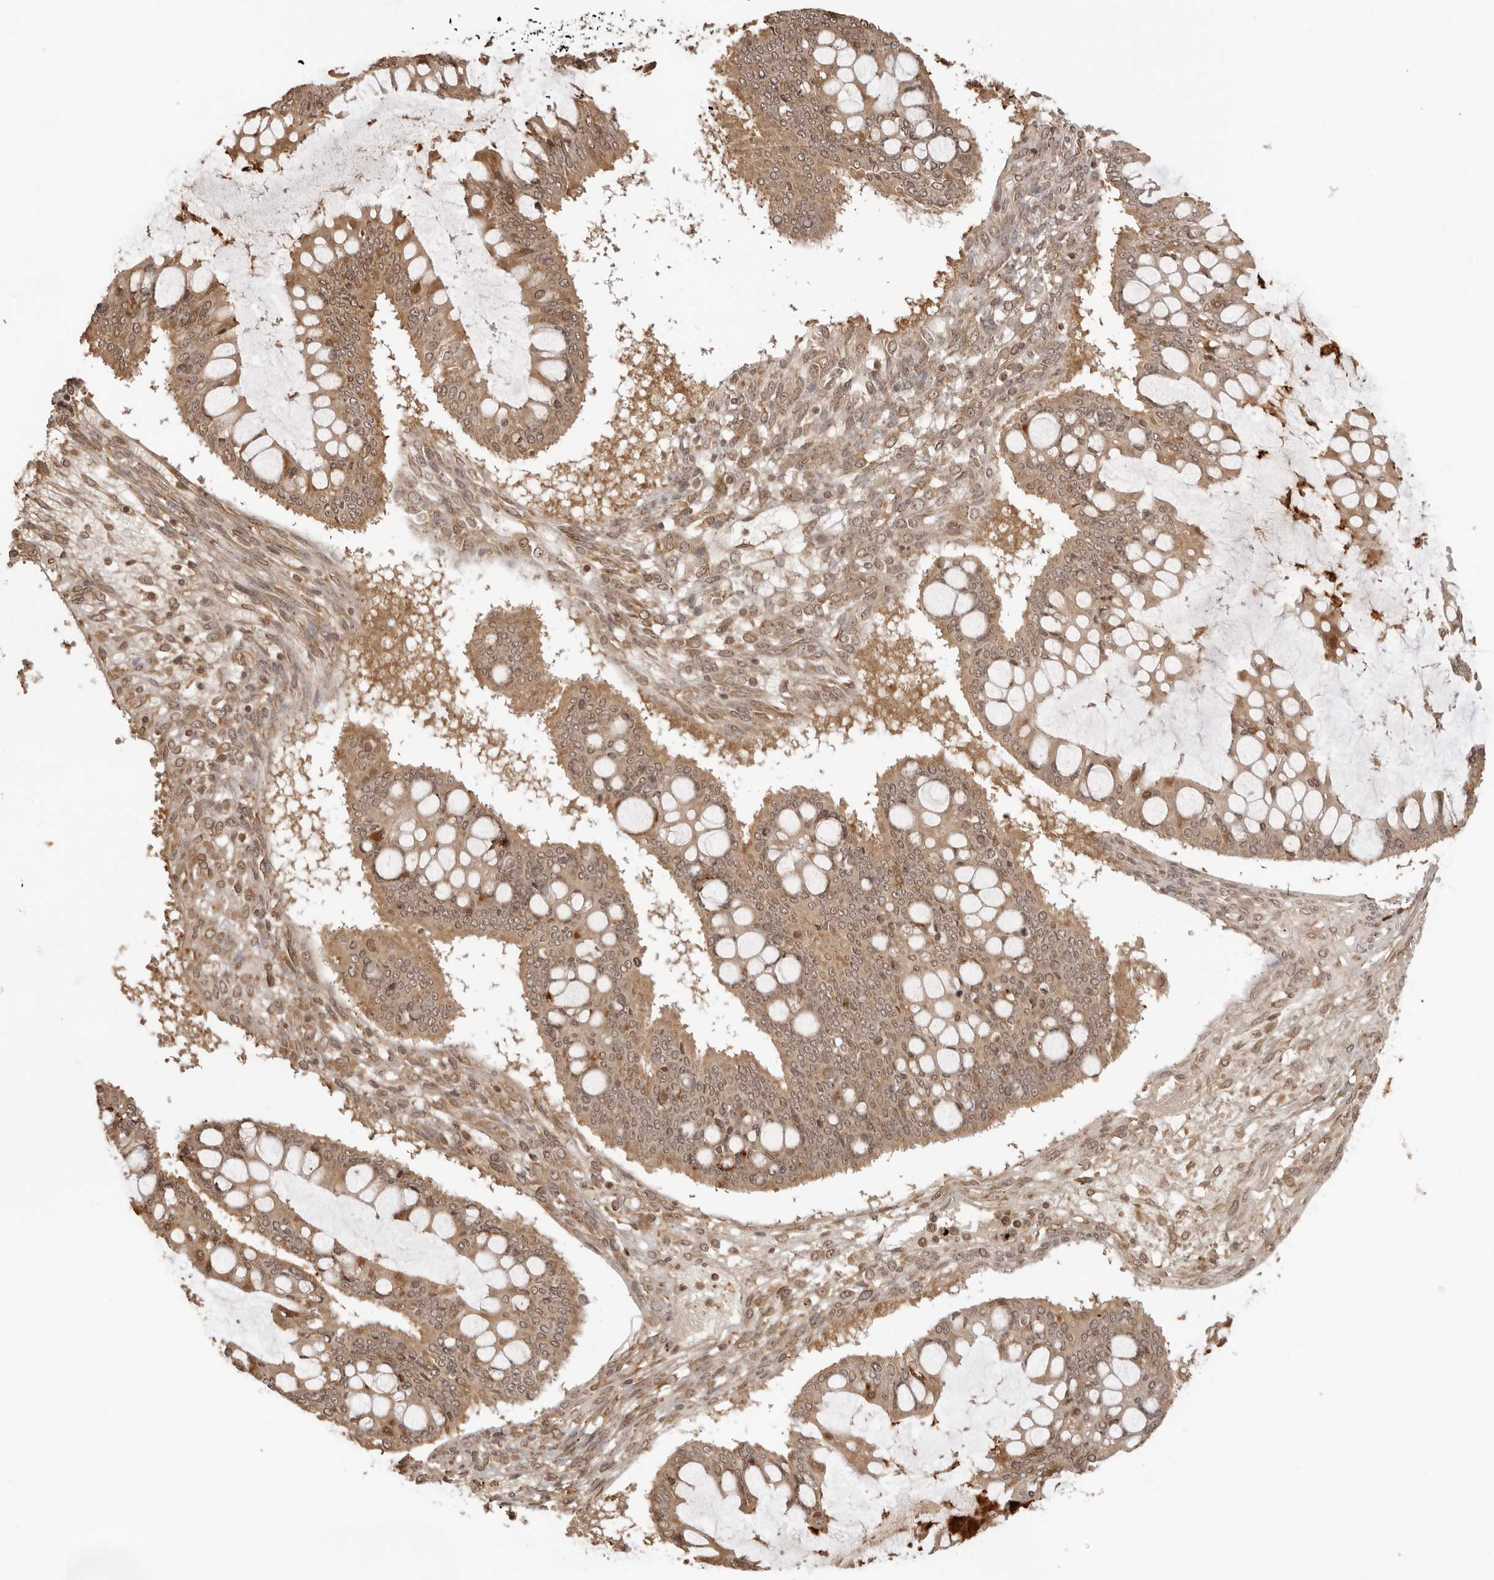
{"staining": {"intensity": "moderate", "quantity": ">75%", "location": "cytoplasmic/membranous"}, "tissue": "ovarian cancer", "cell_type": "Tumor cells", "image_type": "cancer", "snomed": [{"axis": "morphology", "description": "Cystadenocarcinoma, mucinous, NOS"}, {"axis": "topography", "description": "Ovary"}], "caption": "The immunohistochemical stain shows moderate cytoplasmic/membranous positivity in tumor cells of mucinous cystadenocarcinoma (ovarian) tissue.", "gene": "IKBKE", "patient": {"sex": "female", "age": 73}}